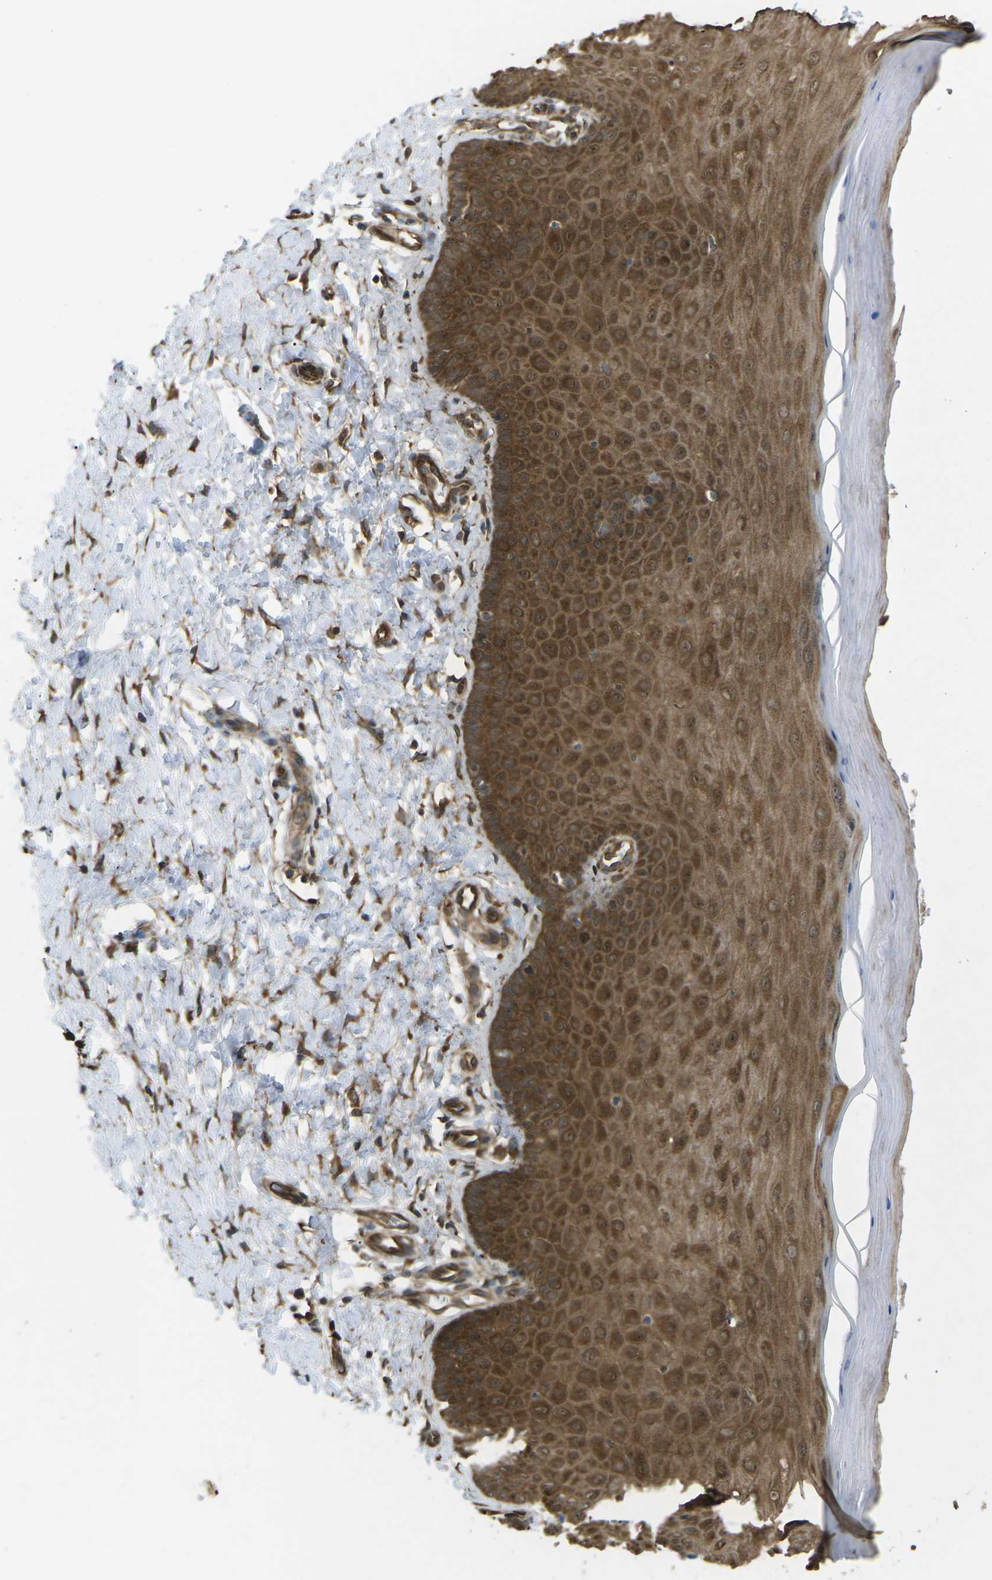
{"staining": {"intensity": "strong", "quantity": ">75%", "location": "cytoplasmic/membranous"}, "tissue": "cervix", "cell_type": "Glandular cells", "image_type": "normal", "snomed": [{"axis": "morphology", "description": "Normal tissue, NOS"}, {"axis": "topography", "description": "Cervix"}], "caption": "Strong cytoplasmic/membranous expression for a protein is present in about >75% of glandular cells of benign cervix using immunohistochemistry.", "gene": "CHMP3", "patient": {"sex": "female", "age": 55}}